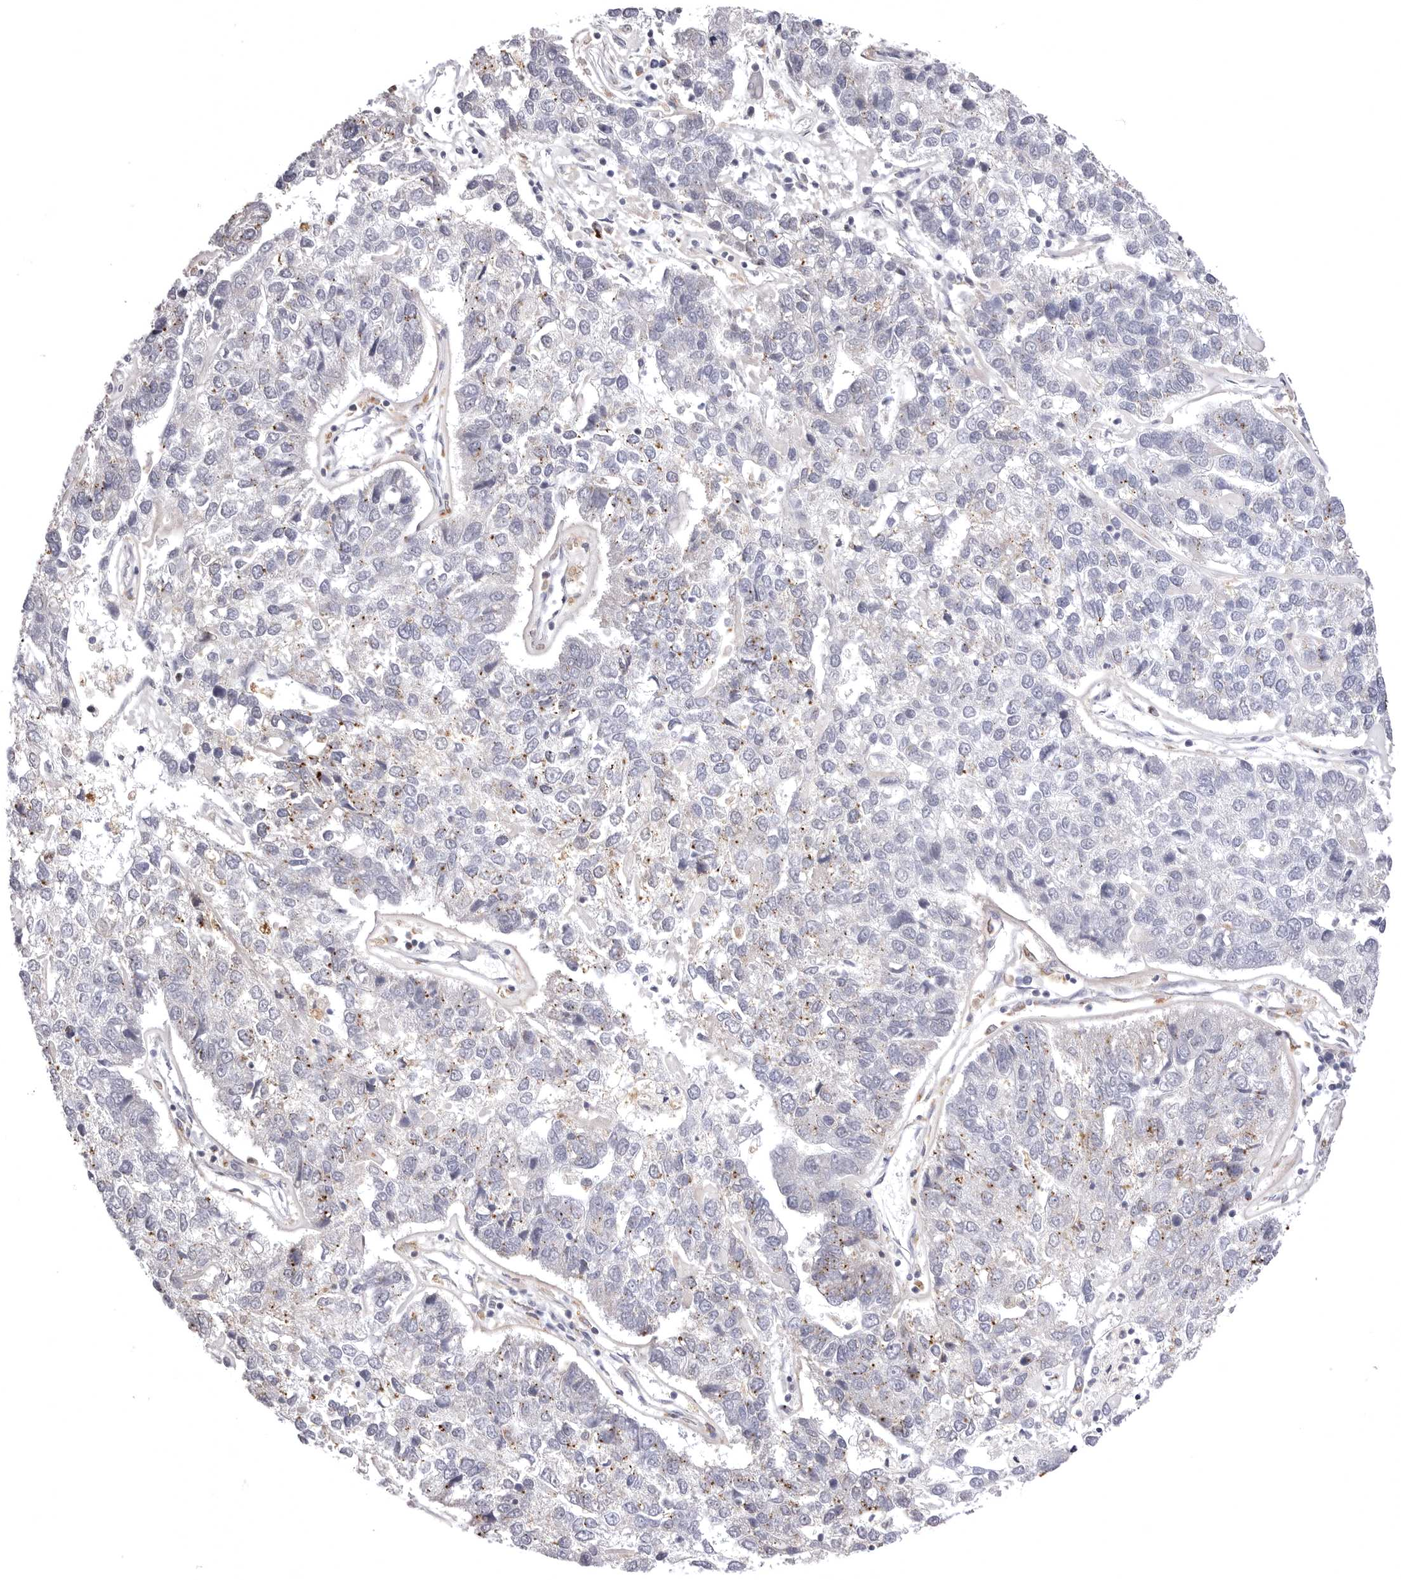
{"staining": {"intensity": "negative", "quantity": "none", "location": "none"}, "tissue": "pancreatic cancer", "cell_type": "Tumor cells", "image_type": "cancer", "snomed": [{"axis": "morphology", "description": "Adenocarcinoma, NOS"}, {"axis": "topography", "description": "Pancreas"}], "caption": "Tumor cells are negative for protein expression in human pancreatic adenocarcinoma.", "gene": "PSPN", "patient": {"sex": "female", "age": 61}}